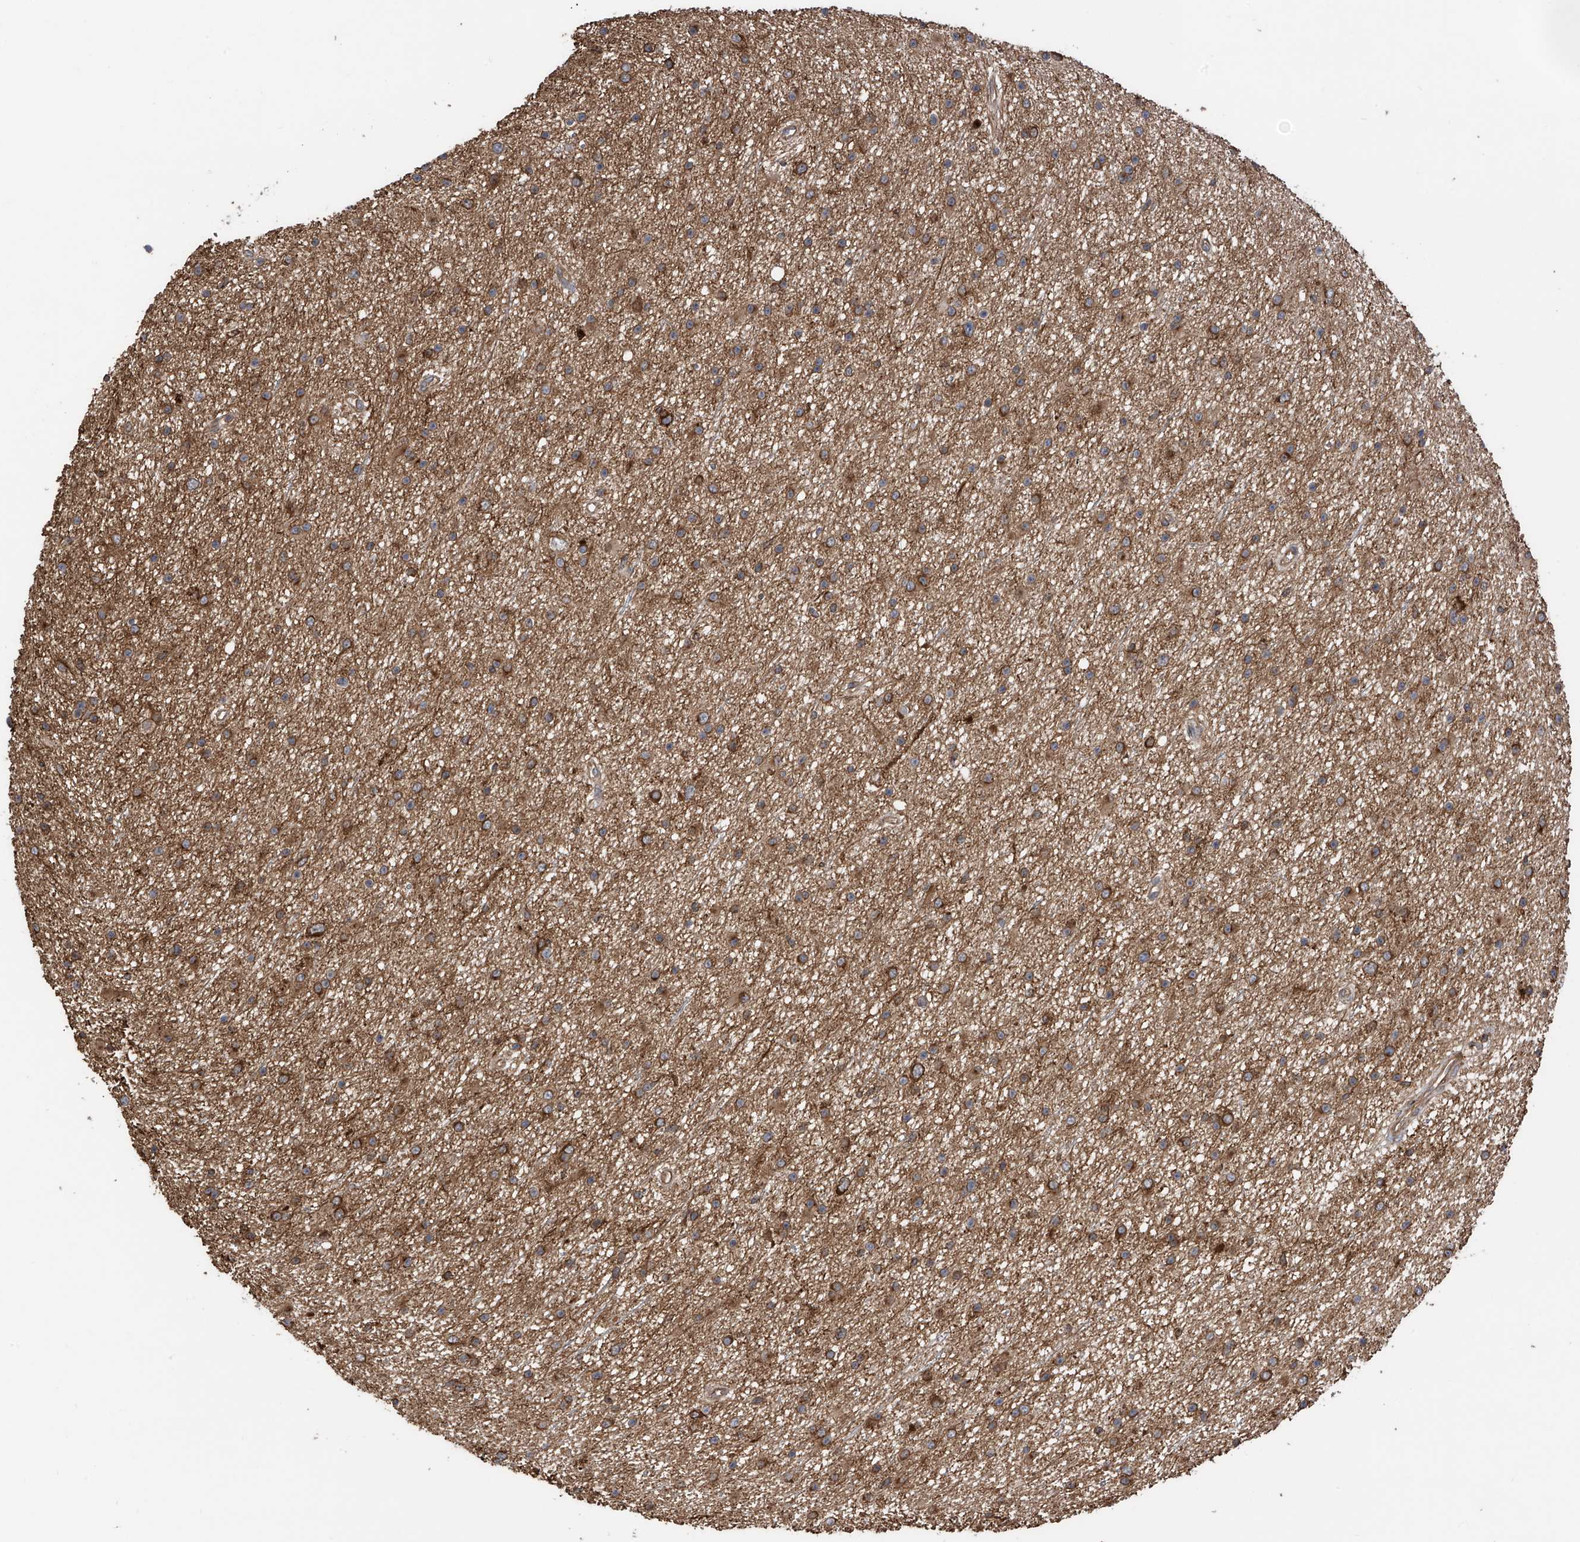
{"staining": {"intensity": "moderate", "quantity": ">75%", "location": "cytoplasmic/membranous"}, "tissue": "glioma", "cell_type": "Tumor cells", "image_type": "cancer", "snomed": [{"axis": "morphology", "description": "Glioma, malignant, Low grade"}, {"axis": "topography", "description": "Cerebral cortex"}], "caption": "Malignant low-grade glioma was stained to show a protein in brown. There is medium levels of moderate cytoplasmic/membranous positivity in about >75% of tumor cells.", "gene": "RPAIN", "patient": {"sex": "female", "age": 39}}